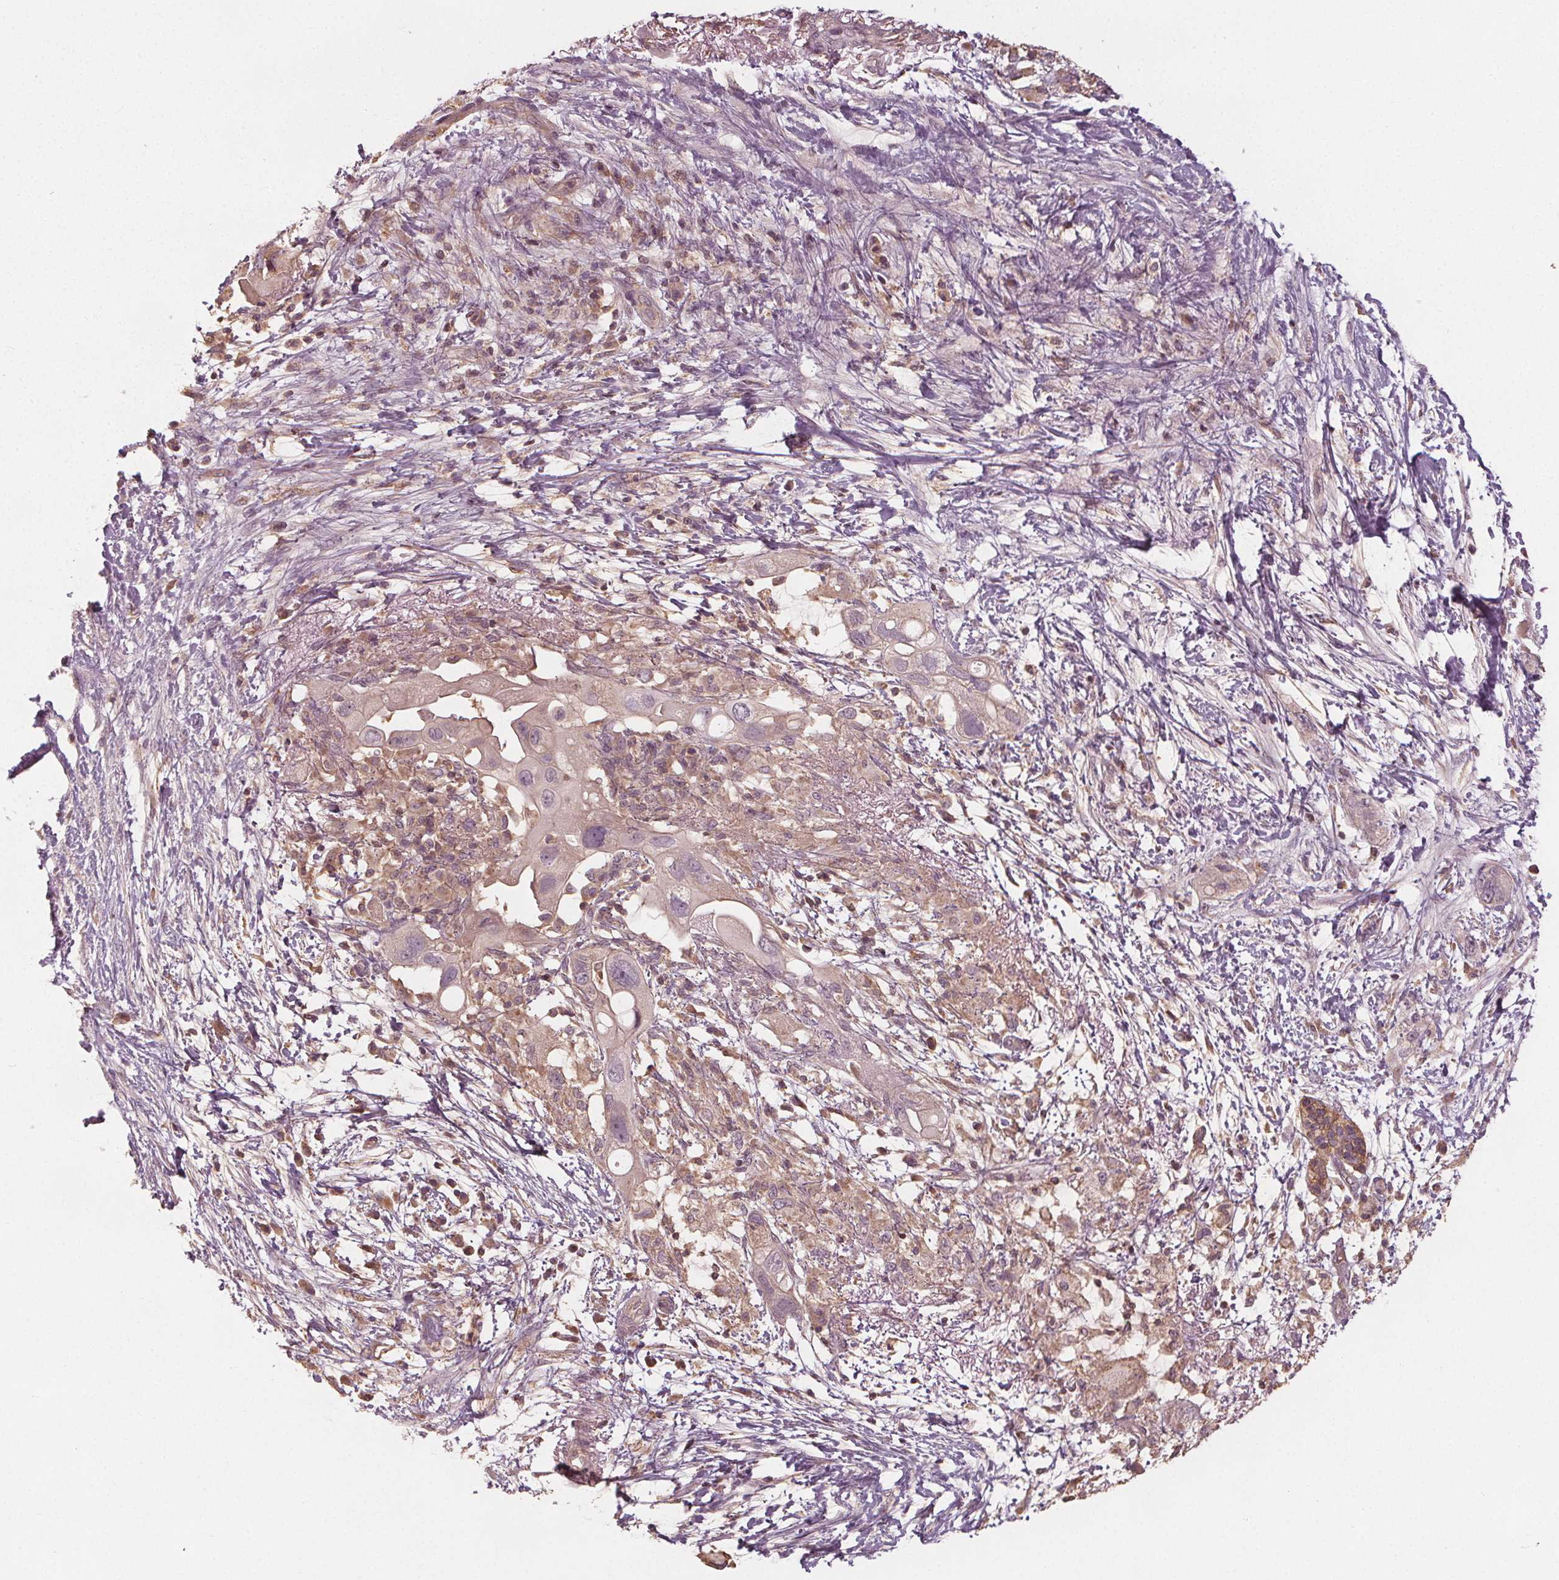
{"staining": {"intensity": "weak", "quantity": "25%-75%", "location": "cytoplasmic/membranous"}, "tissue": "pancreatic cancer", "cell_type": "Tumor cells", "image_type": "cancer", "snomed": [{"axis": "morphology", "description": "Adenocarcinoma, NOS"}, {"axis": "topography", "description": "Pancreas"}], "caption": "The micrograph demonstrates staining of pancreatic cancer, revealing weak cytoplasmic/membranous protein expression (brown color) within tumor cells.", "gene": "GNB2", "patient": {"sex": "female", "age": 72}}